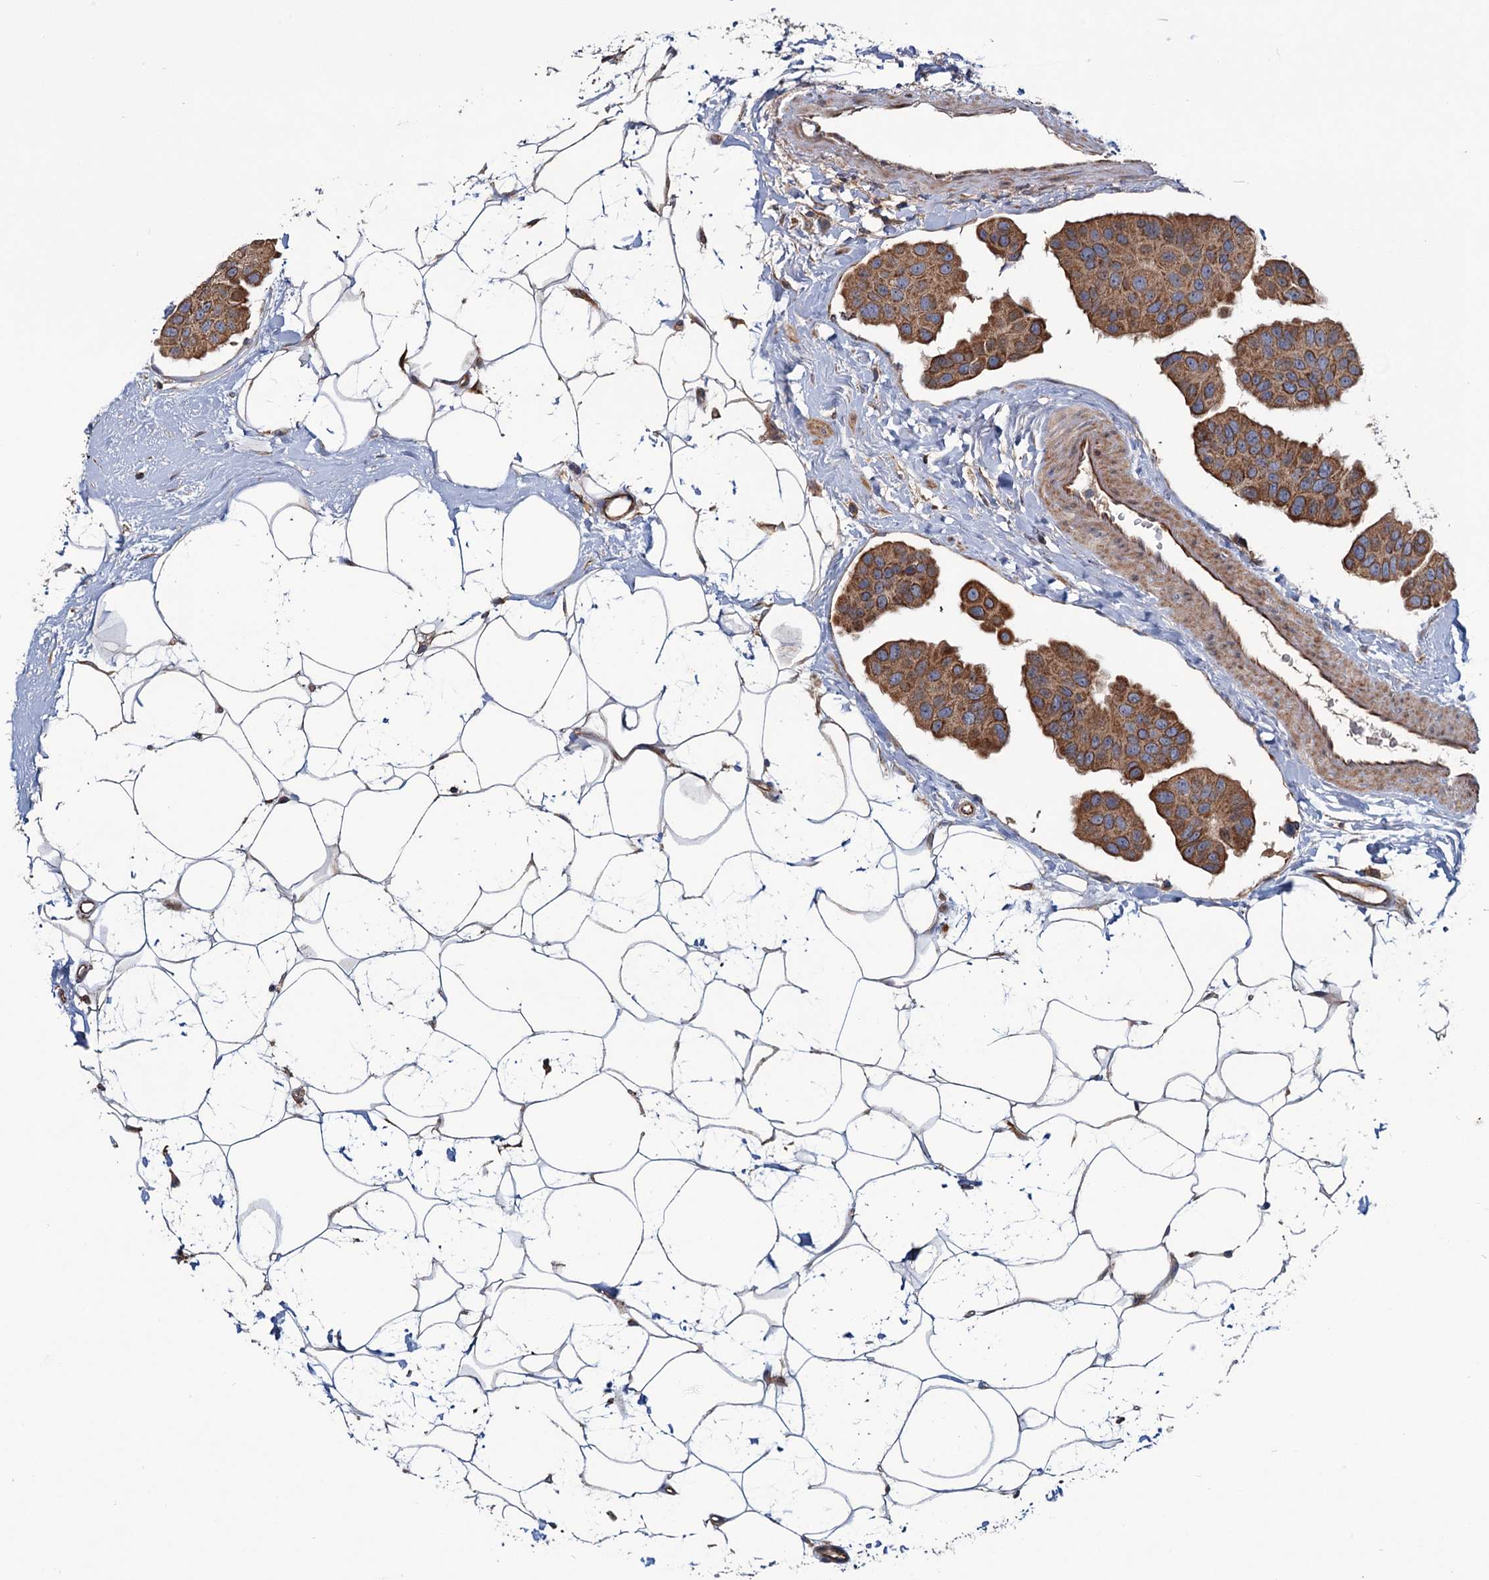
{"staining": {"intensity": "strong", "quantity": ">75%", "location": "cytoplasmic/membranous"}, "tissue": "breast cancer", "cell_type": "Tumor cells", "image_type": "cancer", "snomed": [{"axis": "morphology", "description": "Normal tissue, NOS"}, {"axis": "morphology", "description": "Duct carcinoma"}, {"axis": "topography", "description": "Breast"}], "caption": "Strong cytoplasmic/membranous protein staining is present in approximately >75% of tumor cells in breast cancer.", "gene": "MTRR", "patient": {"sex": "female", "age": 39}}